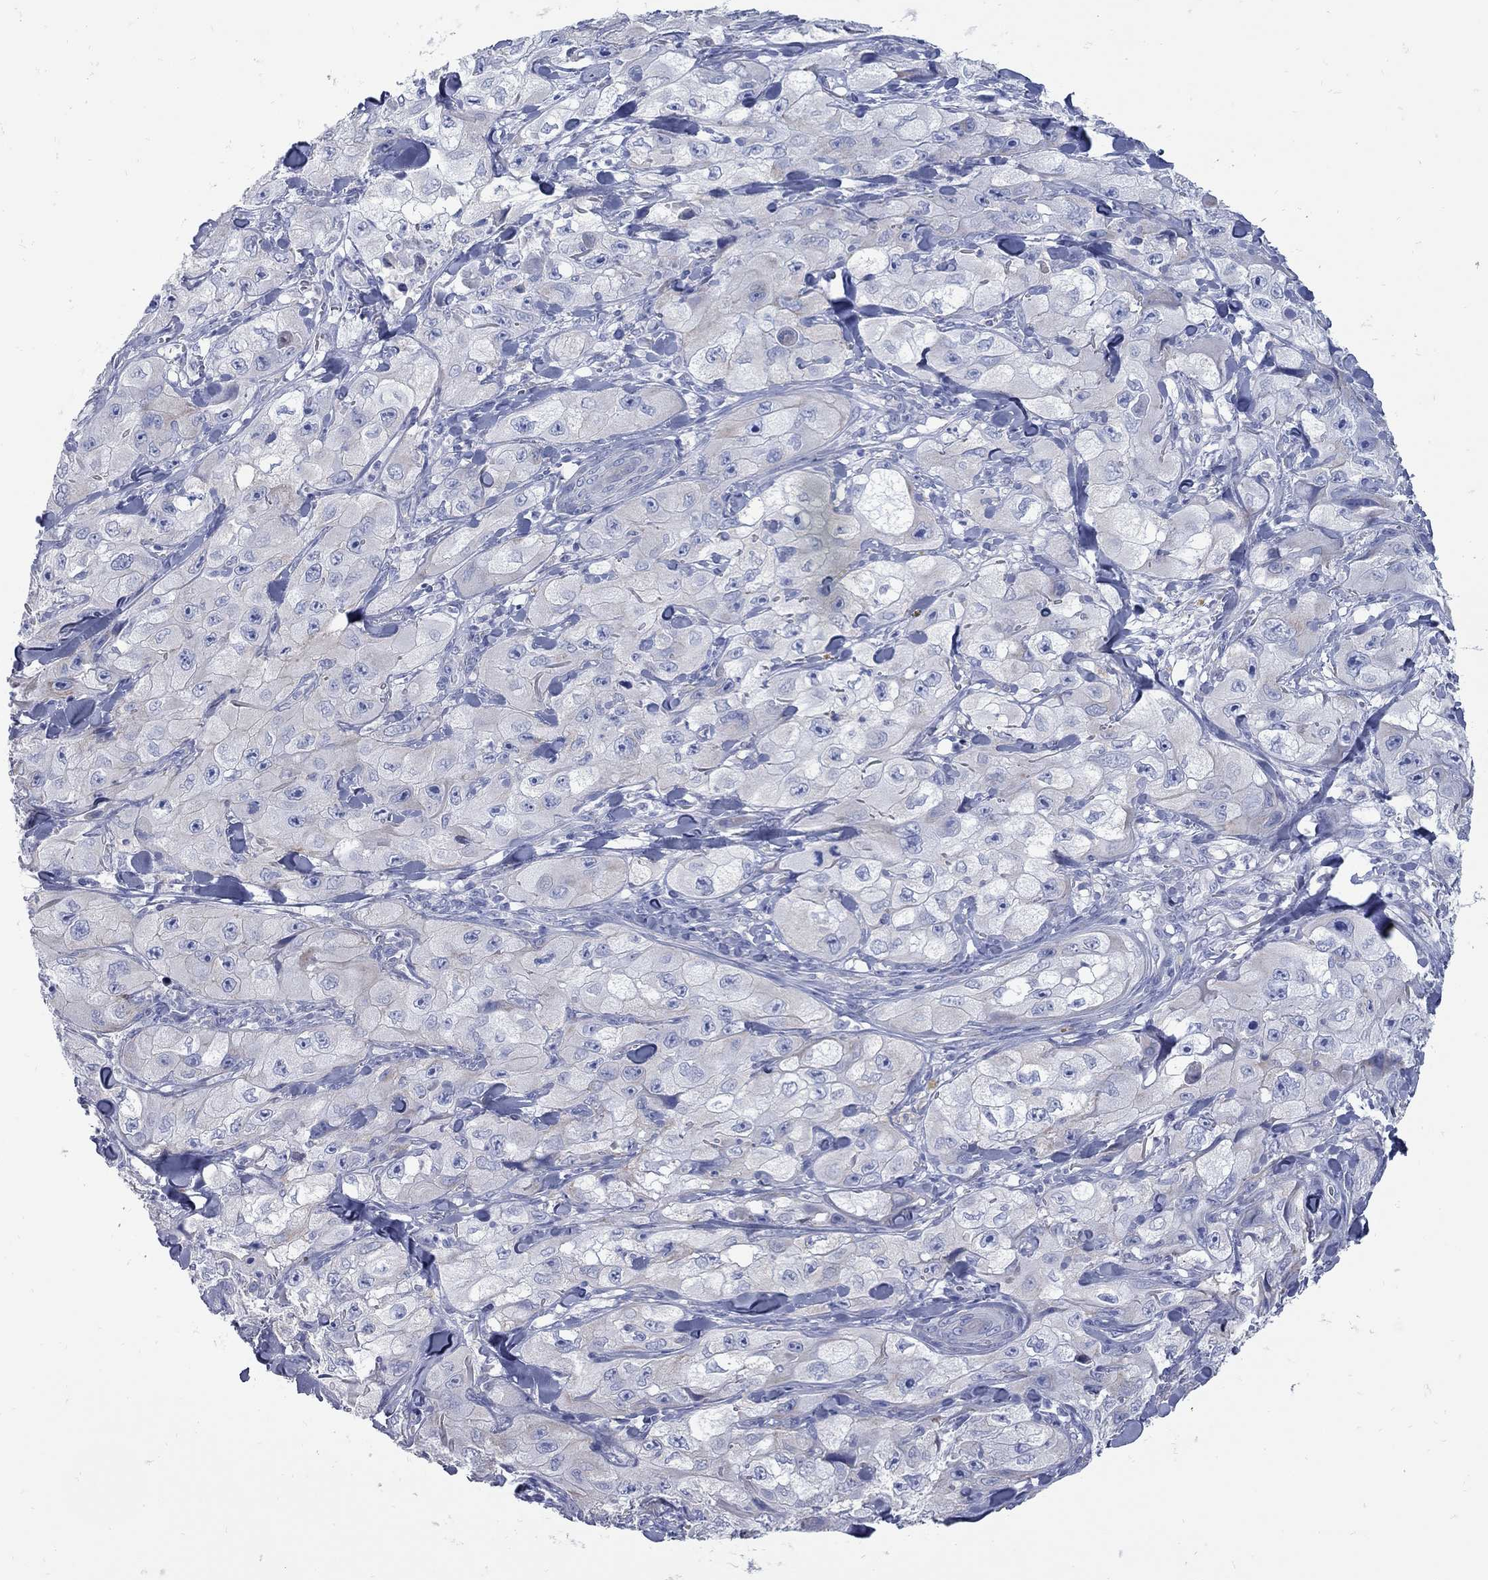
{"staining": {"intensity": "negative", "quantity": "none", "location": "none"}, "tissue": "skin cancer", "cell_type": "Tumor cells", "image_type": "cancer", "snomed": [{"axis": "morphology", "description": "Squamous cell carcinoma, NOS"}, {"axis": "topography", "description": "Skin"}, {"axis": "topography", "description": "Subcutis"}], "caption": "DAB (3,3'-diaminobenzidine) immunohistochemical staining of human skin cancer (squamous cell carcinoma) demonstrates no significant staining in tumor cells. (Immunohistochemistry (ihc), brightfield microscopy, high magnification).", "gene": "PDZD3", "patient": {"sex": "male", "age": 73}}